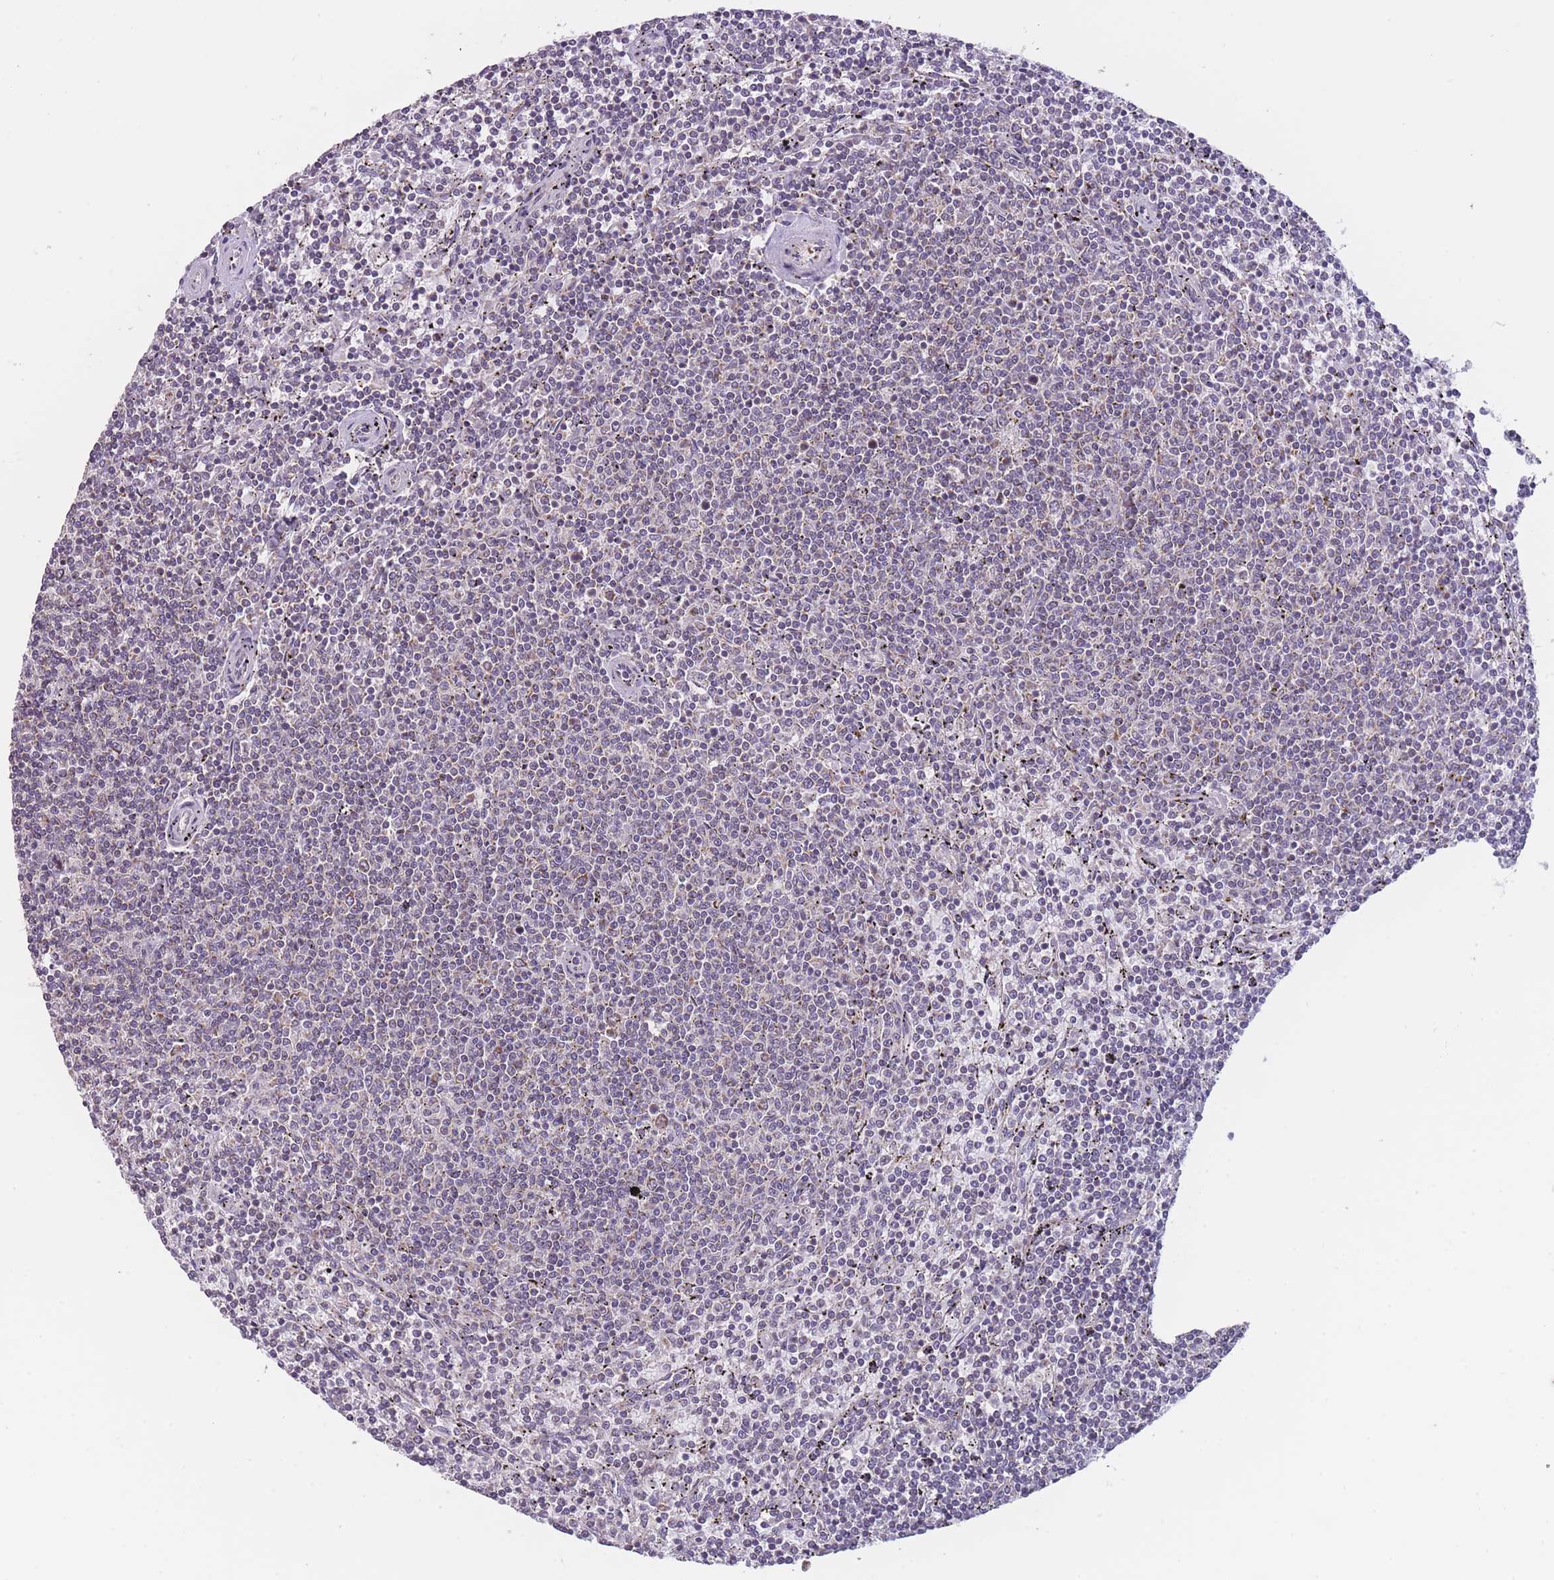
{"staining": {"intensity": "negative", "quantity": "none", "location": "none"}, "tissue": "lymphoma", "cell_type": "Tumor cells", "image_type": "cancer", "snomed": [{"axis": "morphology", "description": "Malignant lymphoma, non-Hodgkin's type, Low grade"}, {"axis": "topography", "description": "Spleen"}], "caption": "IHC histopathology image of neoplastic tissue: malignant lymphoma, non-Hodgkin's type (low-grade) stained with DAB (3,3'-diaminobenzidine) exhibits no significant protein staining in tumor cells.", "gene": "MRPS18C", "patient": {"sex": "female", "age": 50}}